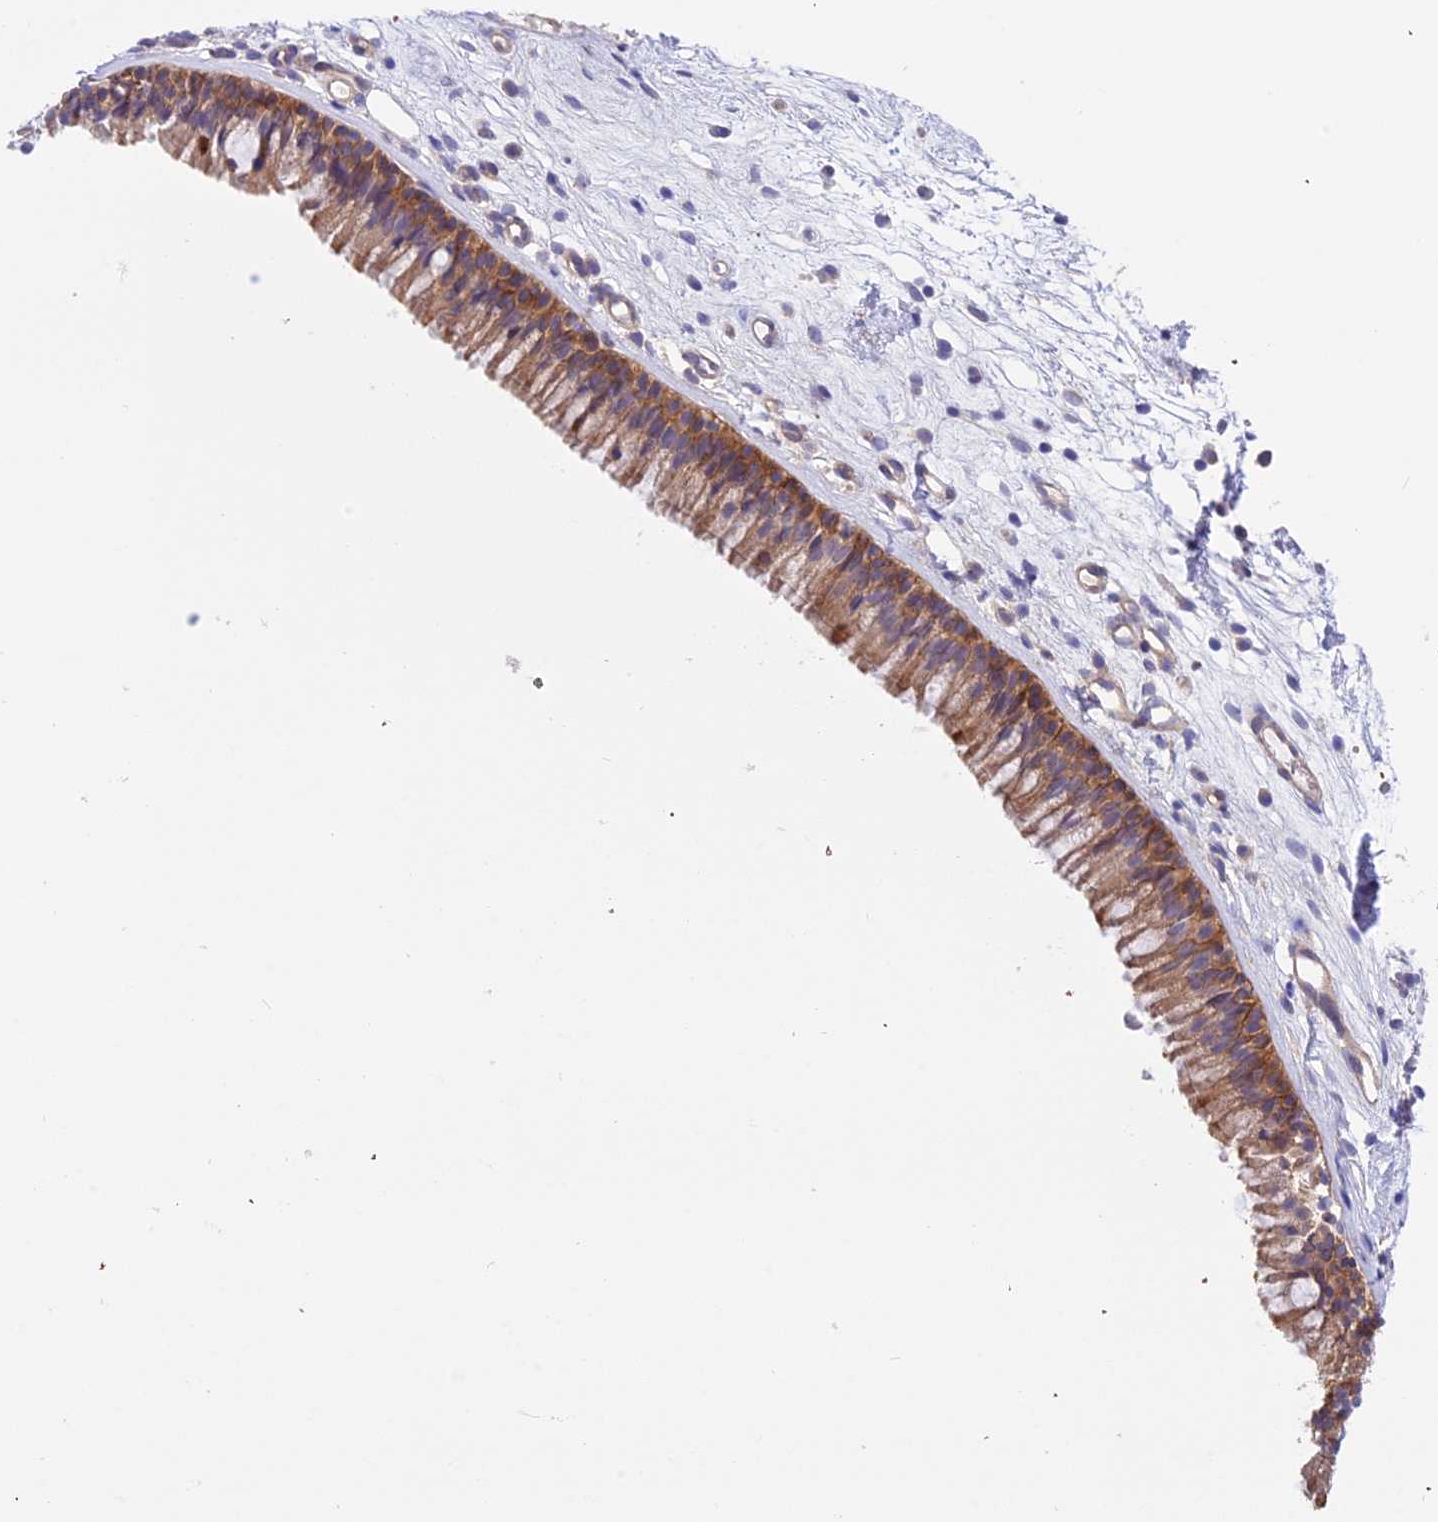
{"staining": {"intensity": "moderate", "quantity": ">75%", "location": "cytoplasmic/membranous"}, "tissue": "nasopharynx", "cell_type": "Respiratory epithelial cells", "image_type": "normal", "snomed": [{"axis": "morphology", "description": "Normal tissue, NOS"}, {"axis": "morphology", "description": "Inflammation, NOS"}, {"axis": "morphology", "description": "Malignant melanoma, Metastatic site"}, {"axis": "topography", "description": "Nasopharynx"}], "caption": "Brown immunohistochemical staining in normal human nasopharynx reveals moderate cytoplasmic/membranous expression in about >75% of respiratory epithelial cells.", "gene": "TRIM43B", "patient": {"sex": "male", "age": 70}}